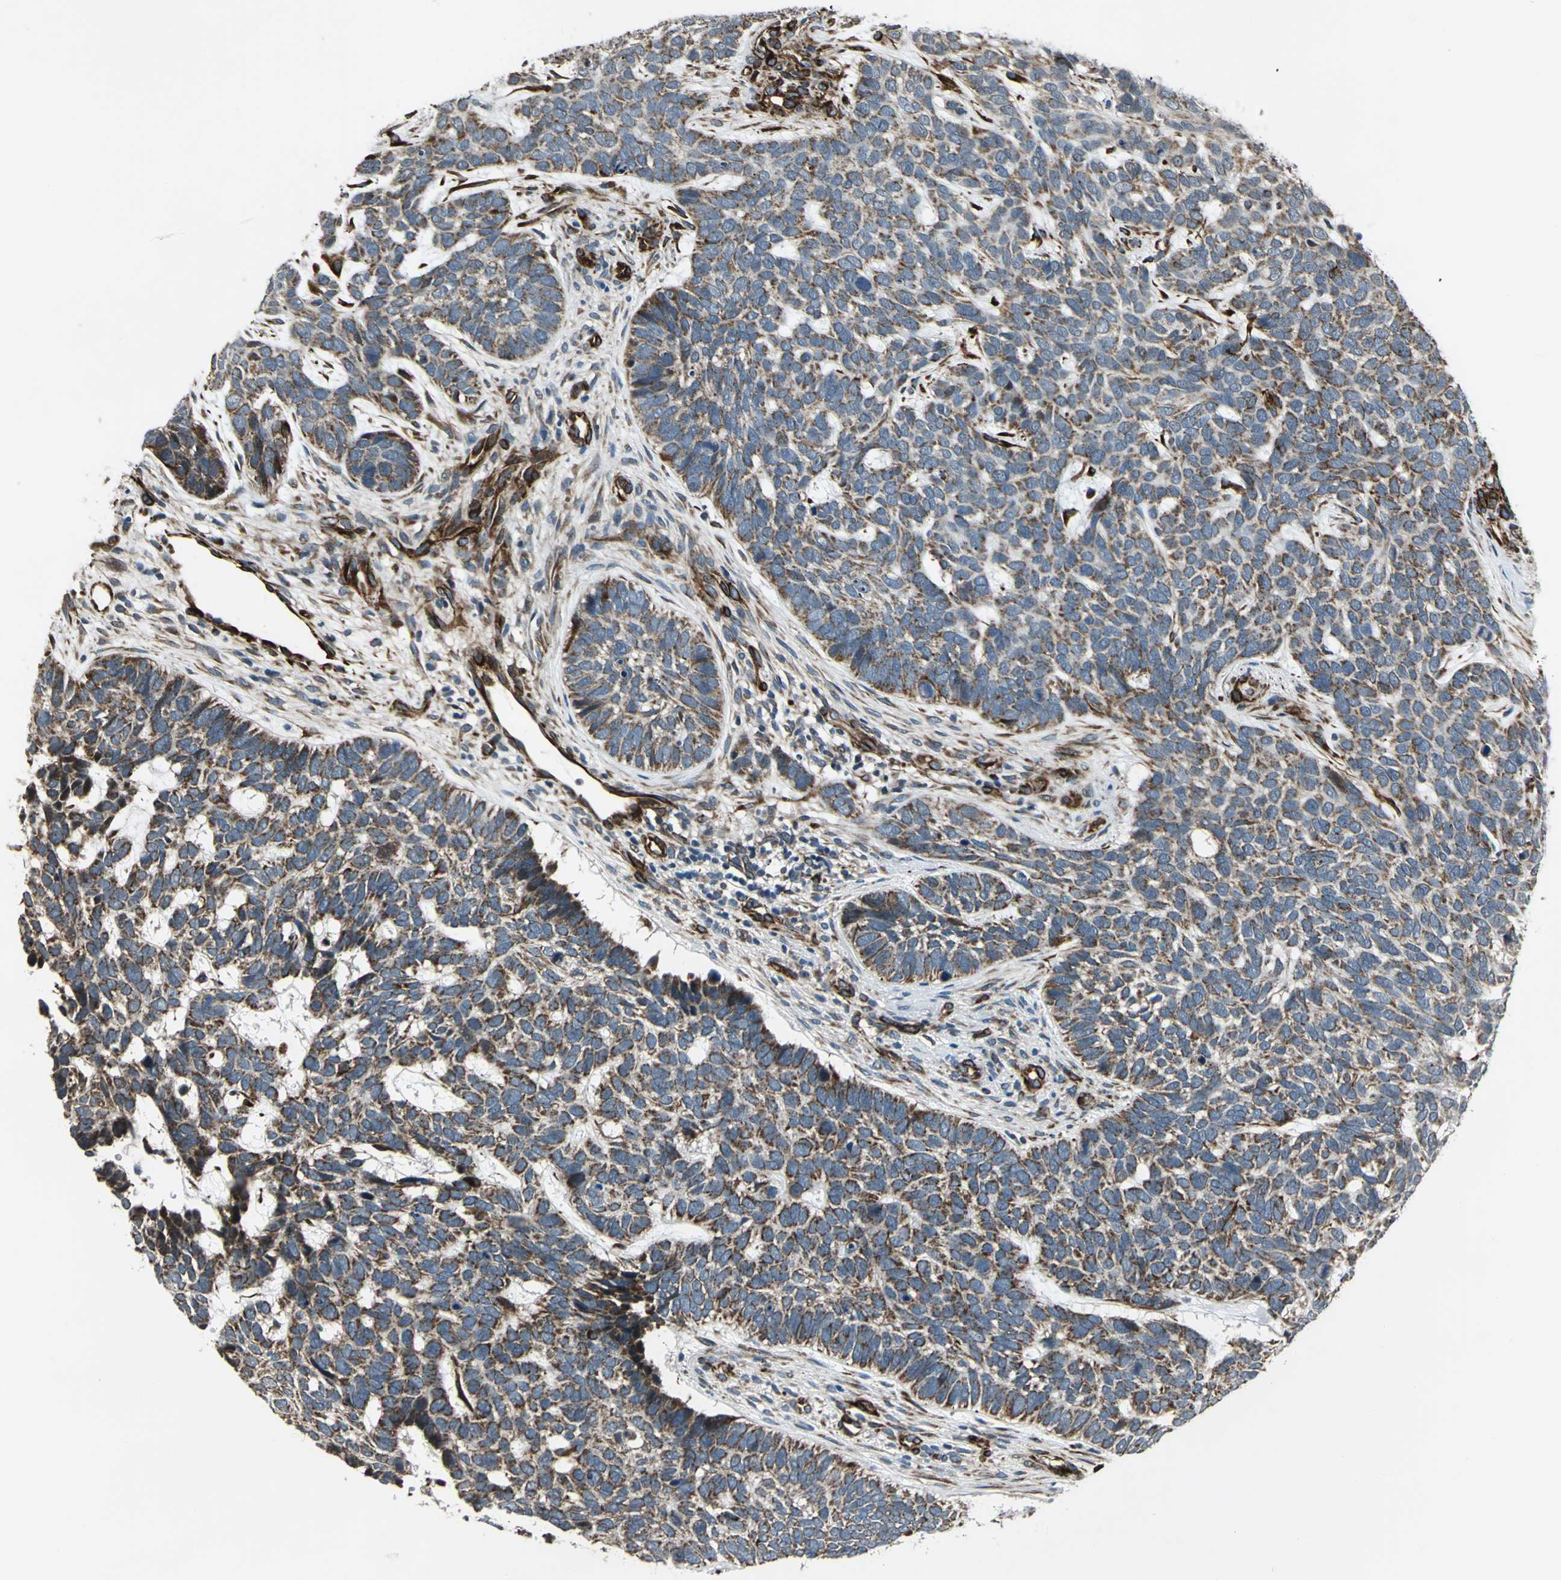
{"staining": {"intensity": "moderate", "quantity": ">75%", "location": "cytoplasmic/membranous"}, "tissue": "skin cancer", "cell_type": "Tumor cells", "image_type": "cancer", "snomed": [{"axis": "morphology", "description": "Basal cell carcinoma"}, {"axis": "topography", "description": "Skin"}], "caption": "This is a photomicrograph of immunohistochemistry (IHC) staining of basal cell carcinoma (skin), which shows moderate expression in the cytoplasmic/membranous of tumor cells.", "gene": "EXD2", "patient": {"sex": "male", "age": 87}}